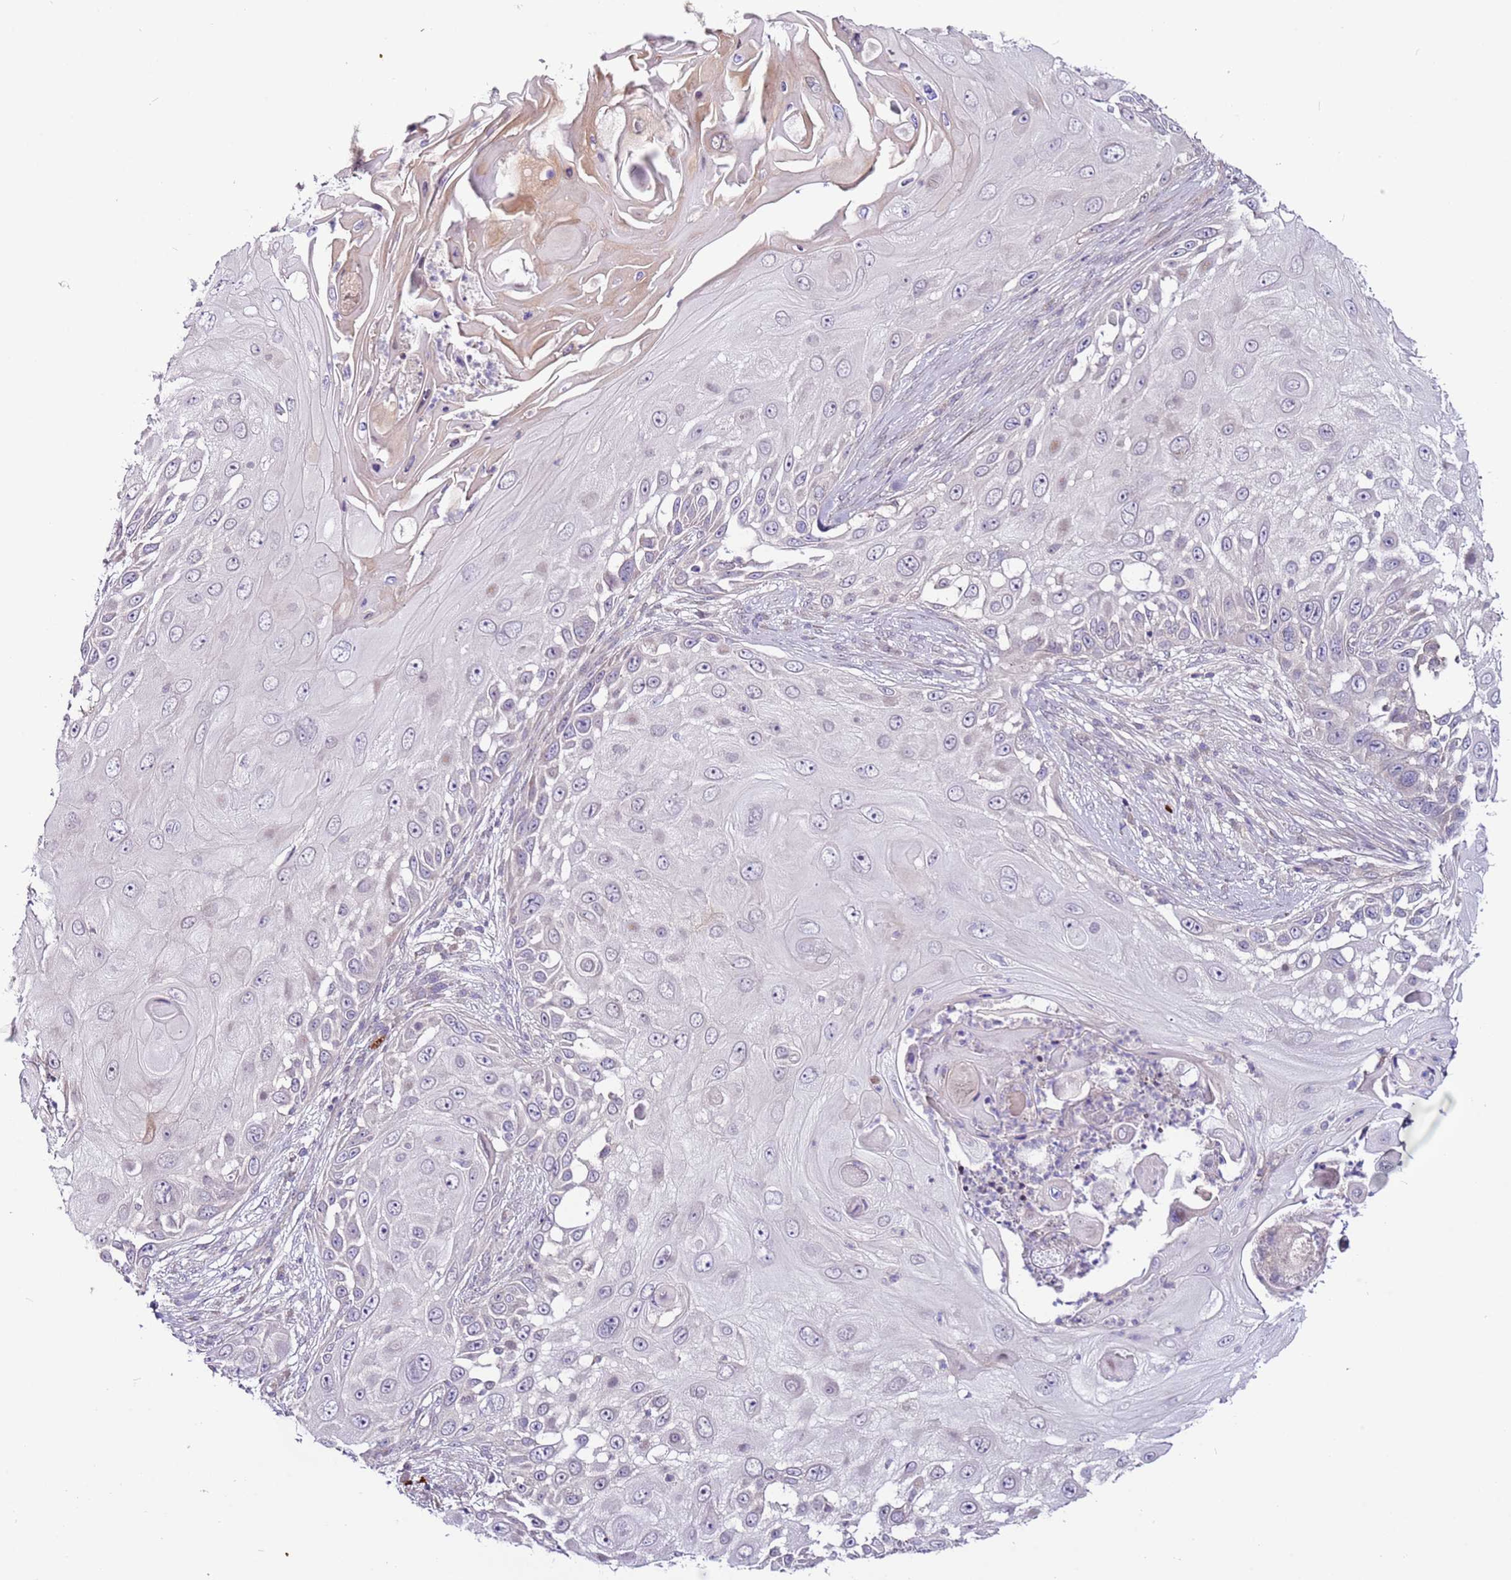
{"staining": {"intensity": "negative", "quantity": "none", "location": "none"}, "tissue": "skin cancer", "cell_type": "Tumor cells", "image_type": "cancer", "snomed": [{"axis": "morphology", "description": "Squamous cell carcinoma, NOS"}, {"axis": "topography", "description": "Skin"}], "caption": "Immunohistochemistry (IHC) micrograph of human squamous cell carcinoma (skin) stained for a protein (brown), which demonstrates no positivity in tumor cells.", "gene": "MTG2", "patient": {"sex": "female", "age": 44}}